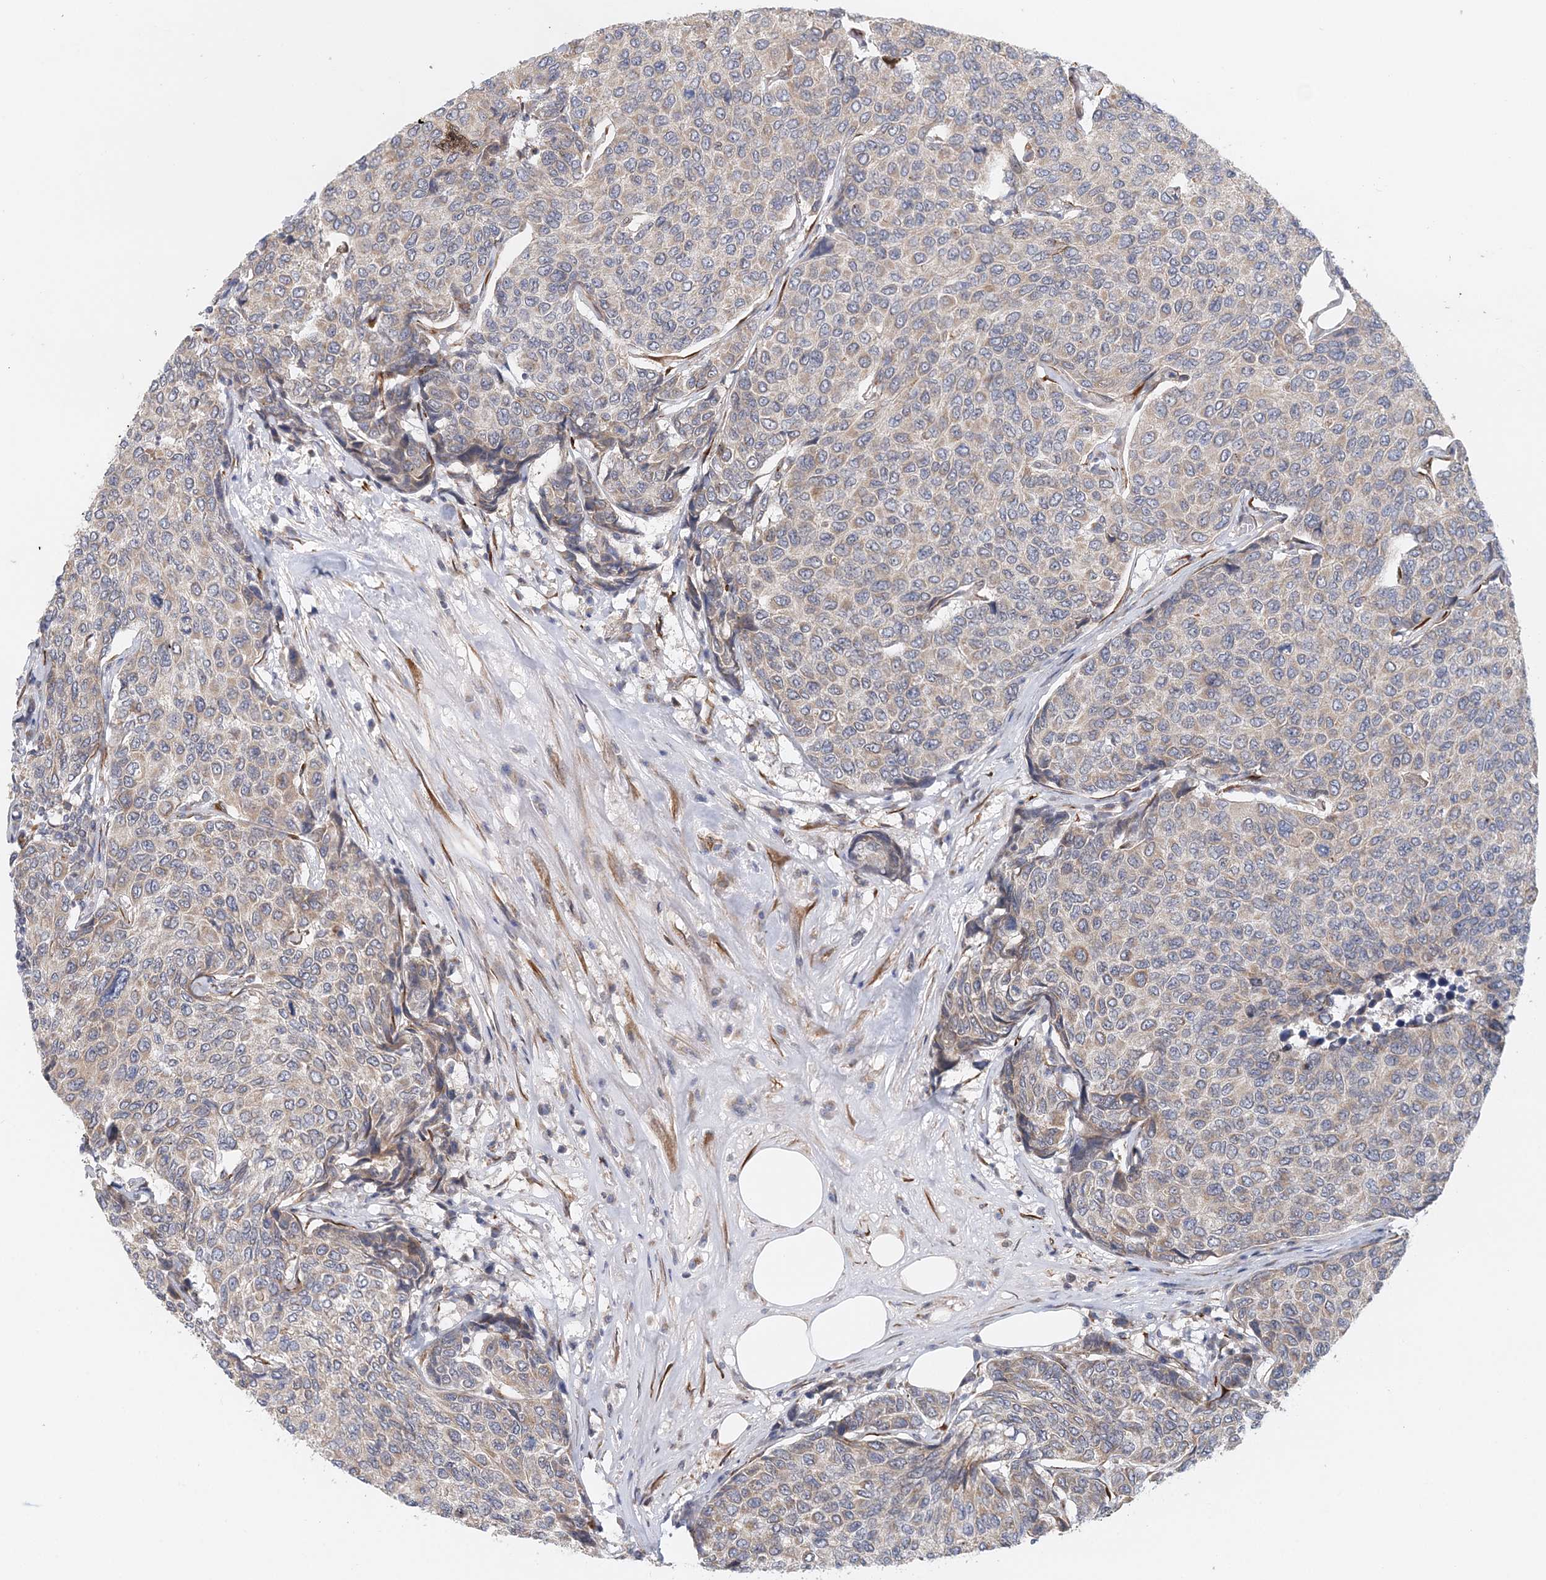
{"staining": {"intensity": "negative", "quantity": "none", "location": "none"}, "tissue": "breast cancer", "cell_type": "Tumor cells", "image_type": "cancer", "snomed": [{"axis": "morphology", "description": "Duct carcinoma"}, {"axis": "topography", "description": "Breast"}], "caption": "IHC photomicrograph of human invasive ductal carcinoma (breast) stained for a protein (brown), which shows no expression in tumor cells.", "gene": "PCYOX1L", "patient": {"sex": "female", "age": 55}}